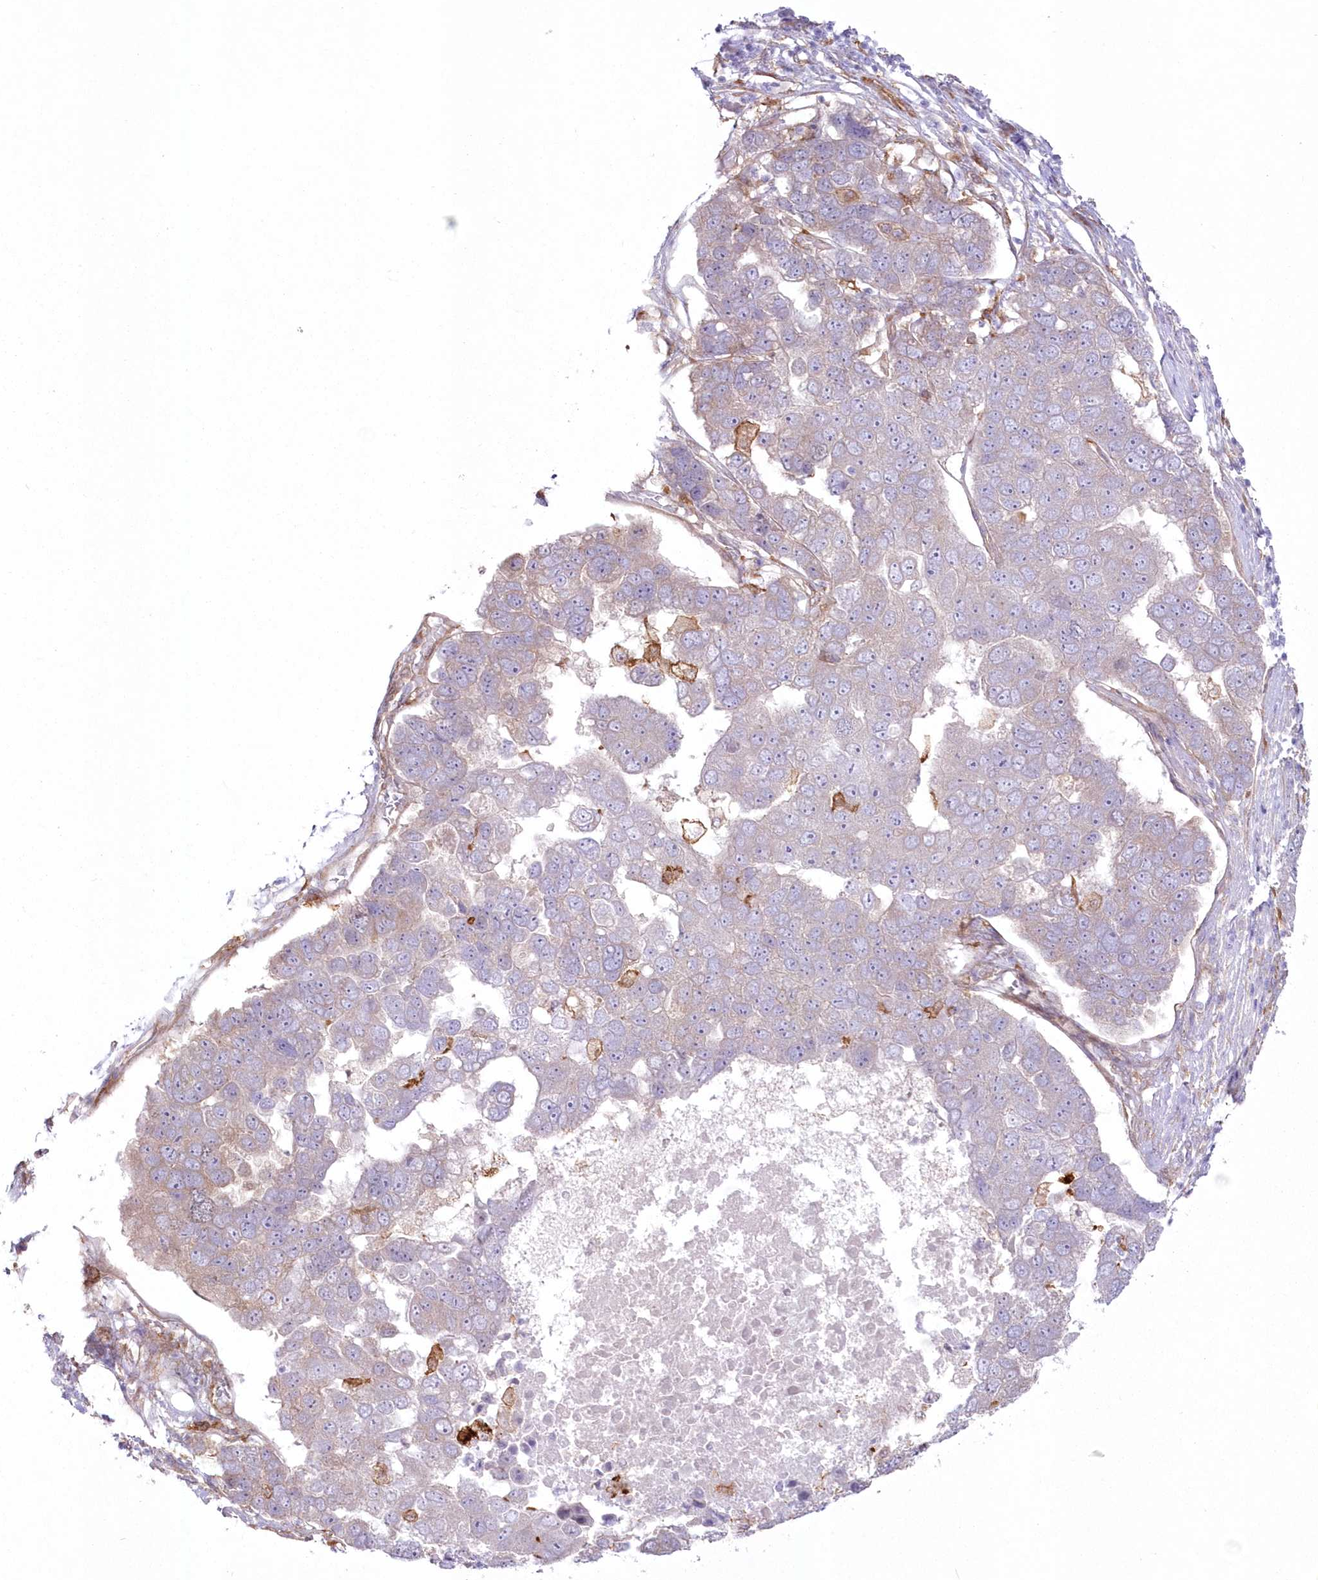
{"staining": {"intensity": "negative", "quantity": "none", "location": "none"}, "tissue": "pancreatic cancer", "cell_type": "Tumor cells", "image_type": "cancer", "snomed": [{"axis": "morphology", "description": "Adenocarcinoma, NOS"}, {"axis": "topography", "description": "Pancreas"}], "caption": "IHC of pancreatic cancer shows no expression in tumor cells.", "gene": "SH3PXD2B", "patient": {"sex": "female", "age": 61}}